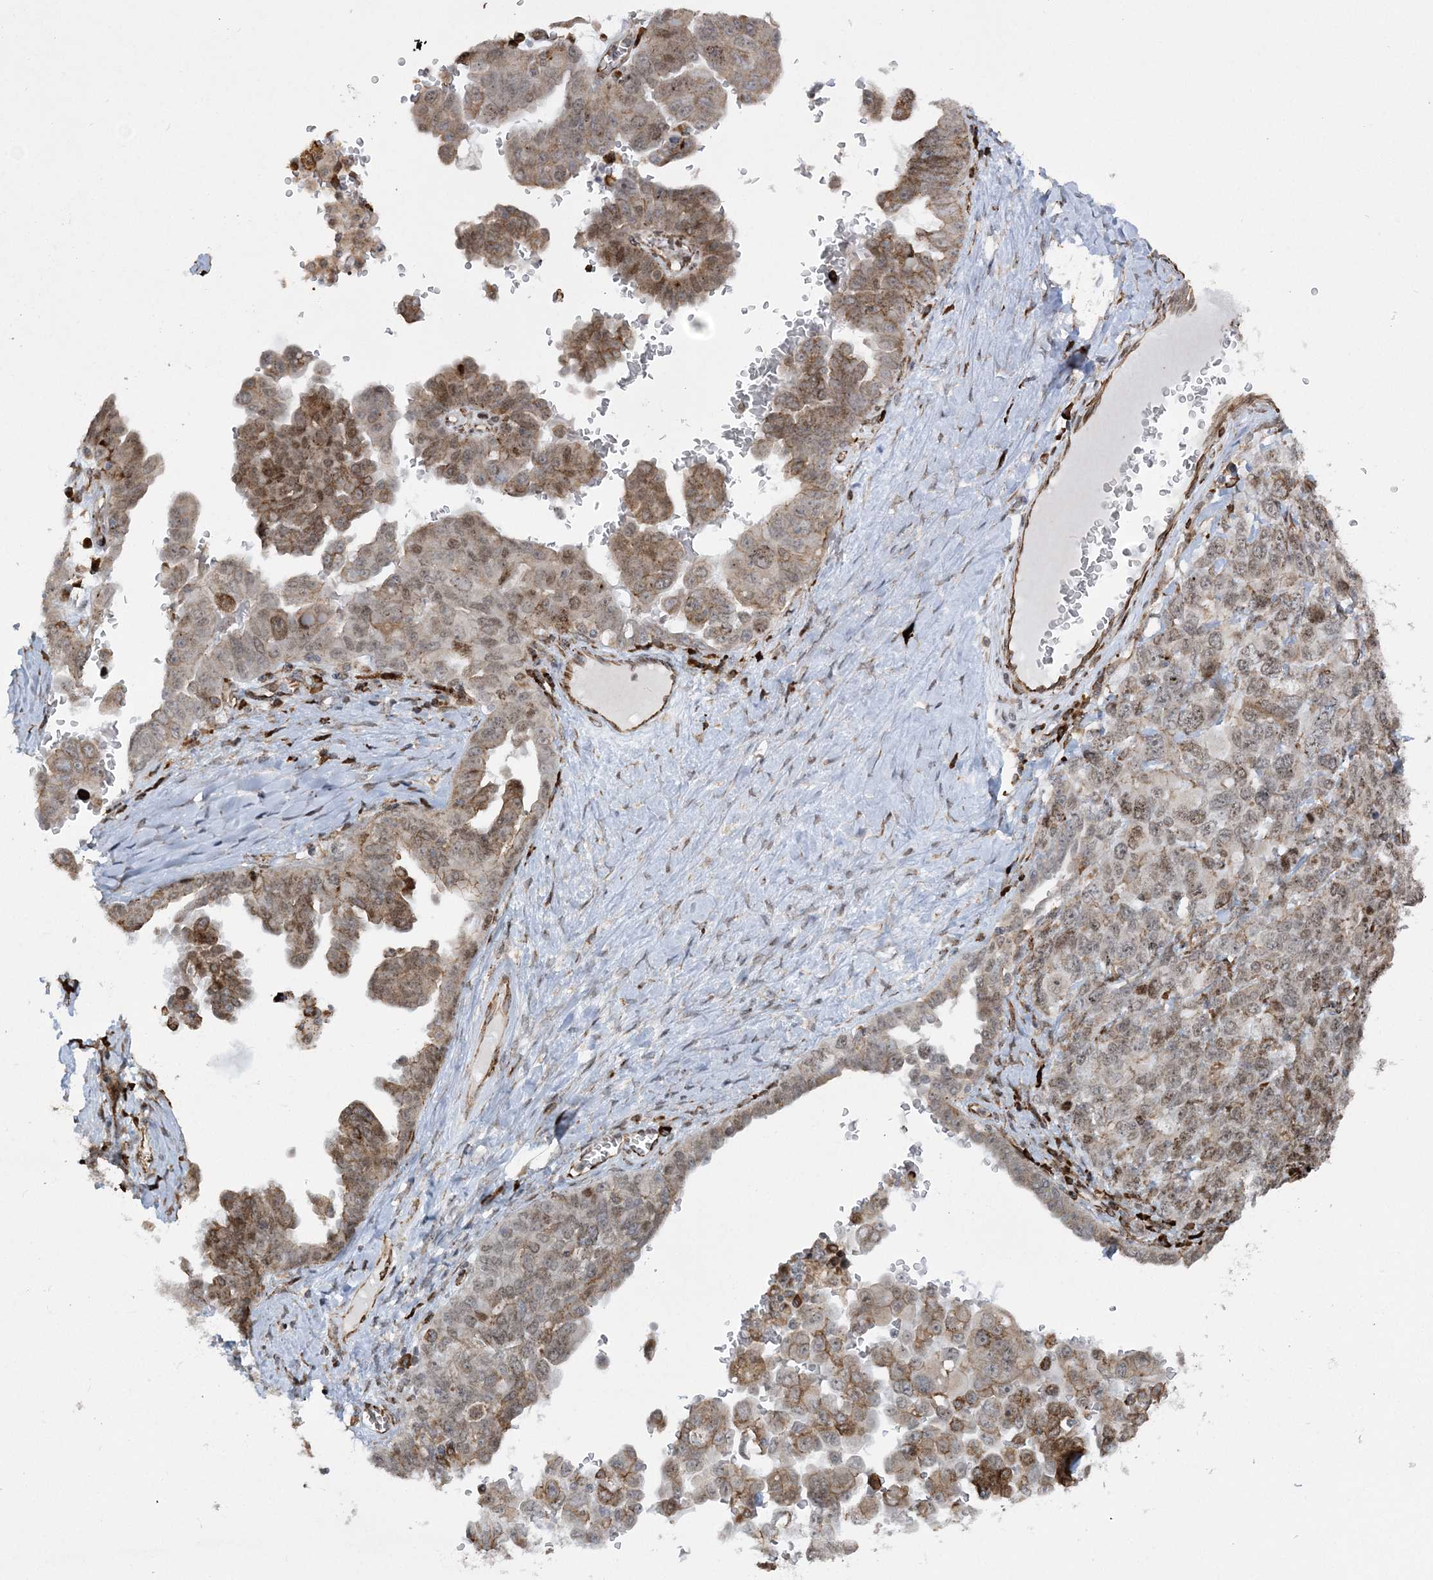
{"staining": {"intensity": "moderate", "quantity": ">75%", "location": "cytoplasmic/membranous,nuclear"}, "tissue": "ovarian cancer", "cell_type": "Tumor cells", "image_type": "cancer", "snomed": [{"axis": "morphology", "description": "Carcinoma, endometroid"}, {"axis": "topography", "description": "Ovary"}], "caption": "Ovarian cancer stained with IHC displays moderate cytoplasmic/membranous and nuclear staining in approximately >75% of tumor cells. (IHC, brightfield microscopy, high magnification).", "gene": "EFCAB12", "patient": {"sex": "female", "age": 62}}